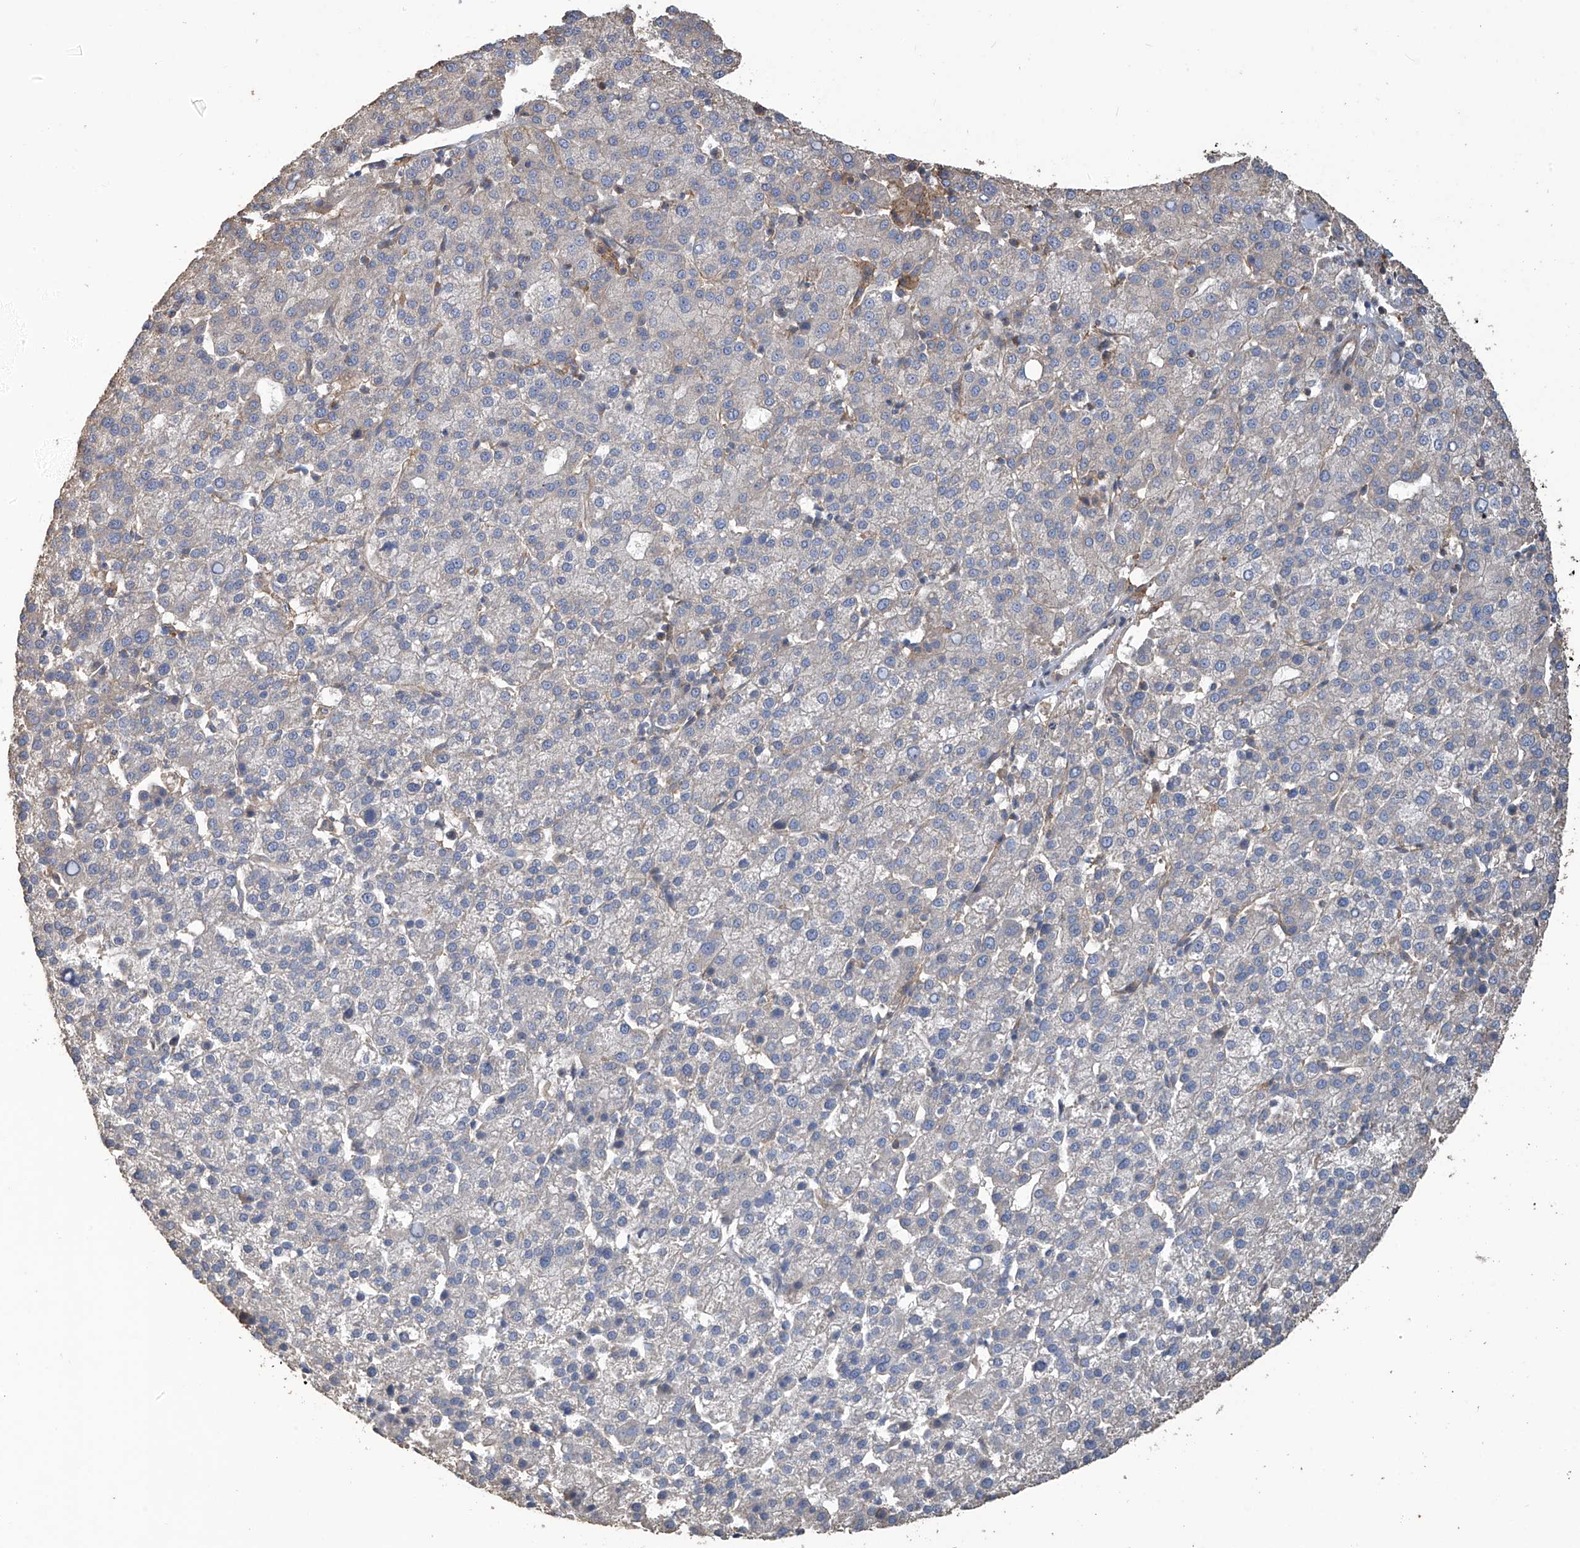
{"staining": {"intensity": "negative", "quantity": "none", "location": "none"}, "tissue": "liver cancer", "cell_type": "Tumor cells", "image_type": "cancer", "snomed": [{"axis": "morphology", "description": "Carcinoma, Hepatocellular, NOS"}, {"axis": "topography", "description": "Liver"}], "caption": "Tumor cells show no significant expression in hepatocellular carcinoma (liver).", "gene": "COX10", "patient": {"sex": "female", "age": 58}}